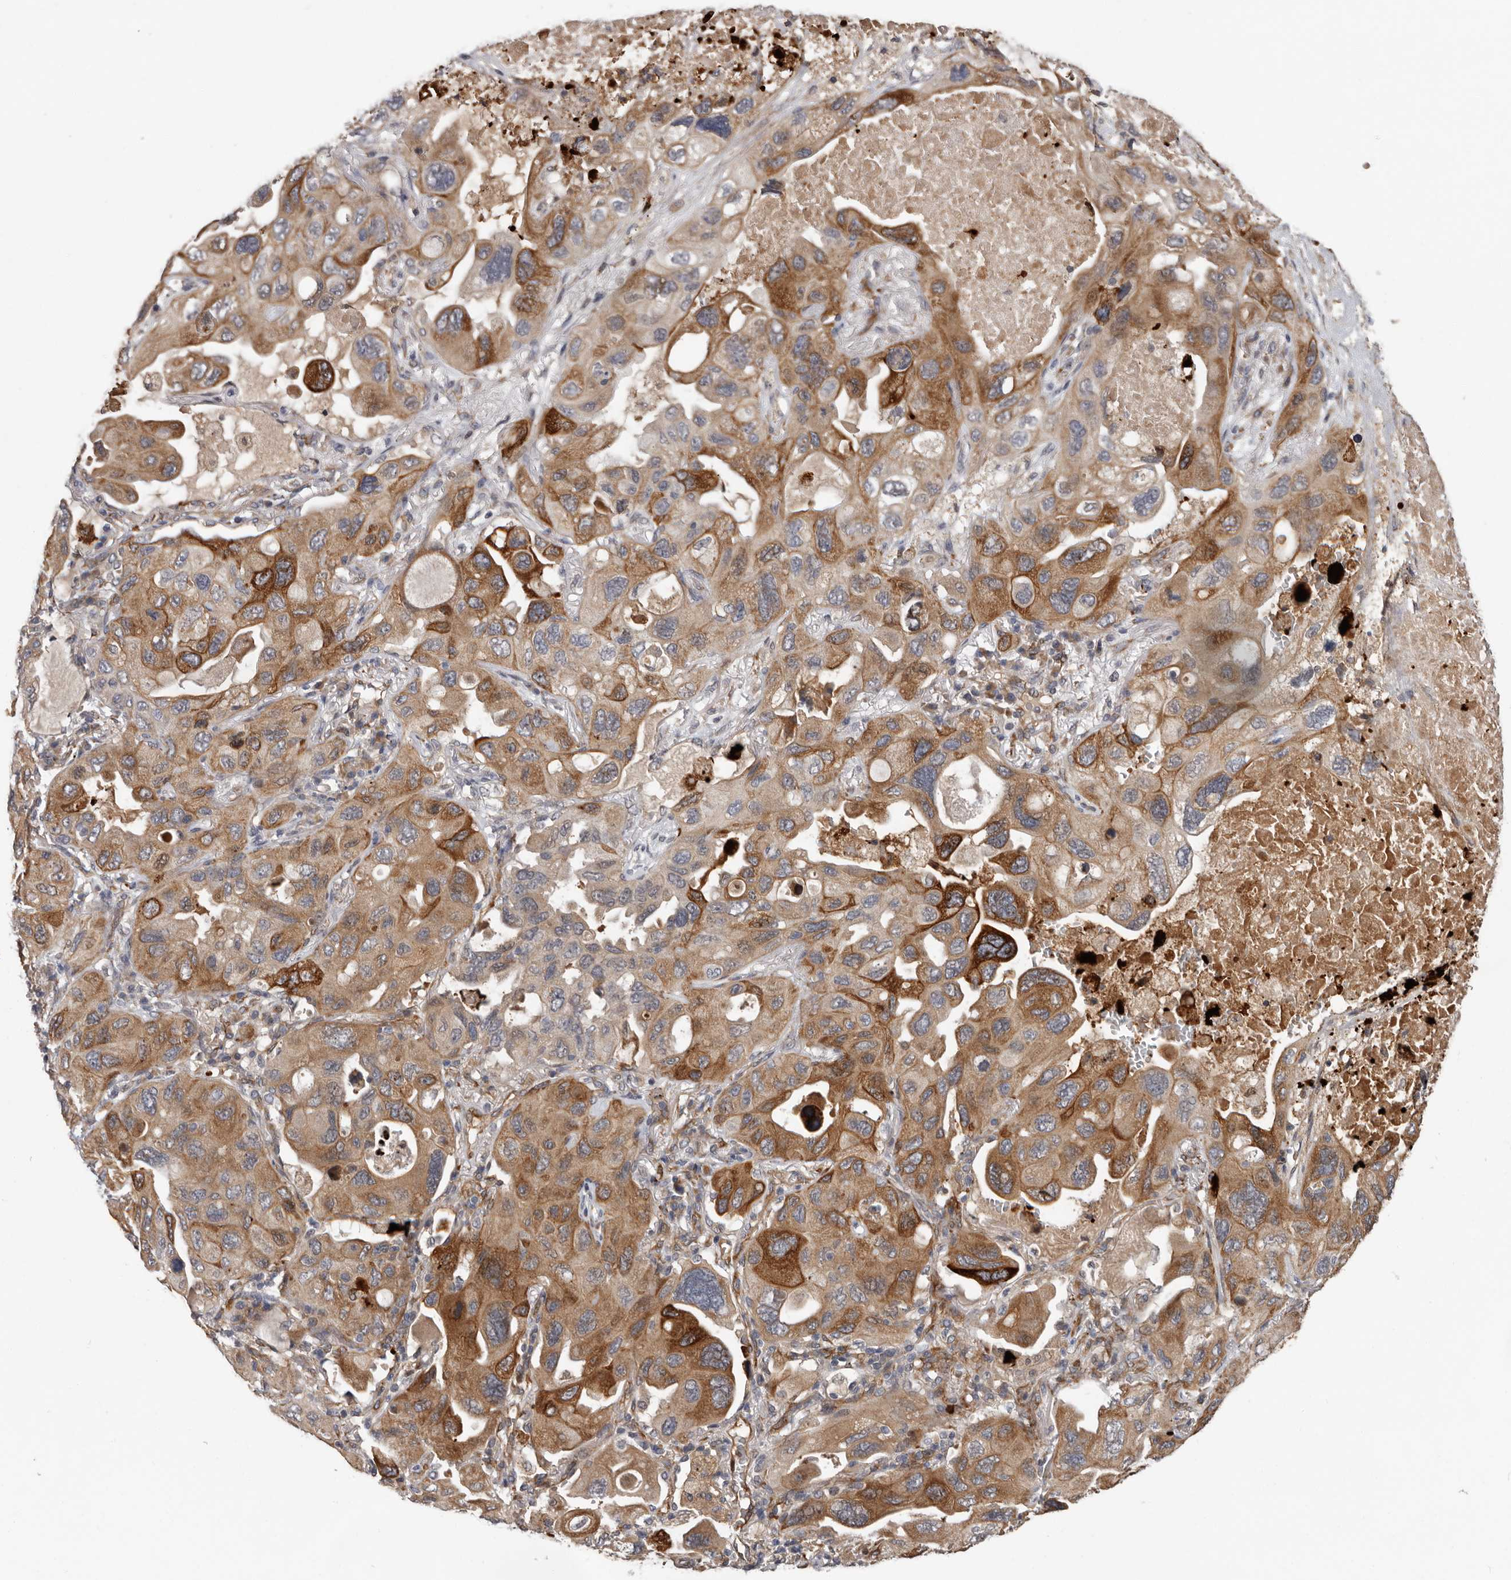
{"staining": {"intensity": "moderate", "quantity": ">75%", "location": "cytoplasmic/membranous"}, "tissue": "lung cancer", "cell_type": "Tumor cells", "image_type": "cancer", "snomed": [{"axis": "morphology", "description": "Squamous cell carcinoma, NOS"}, {"axis": "topography", "description": "Lung"}], "caption": "Lung cancer was stained to show a protein in brown. There is medium levels of moderate cytoplasmic/membranous positivity in about >75% of tumor cells.", "gene": "MTF1", "patient": {"sex": "female", "age": 73}}